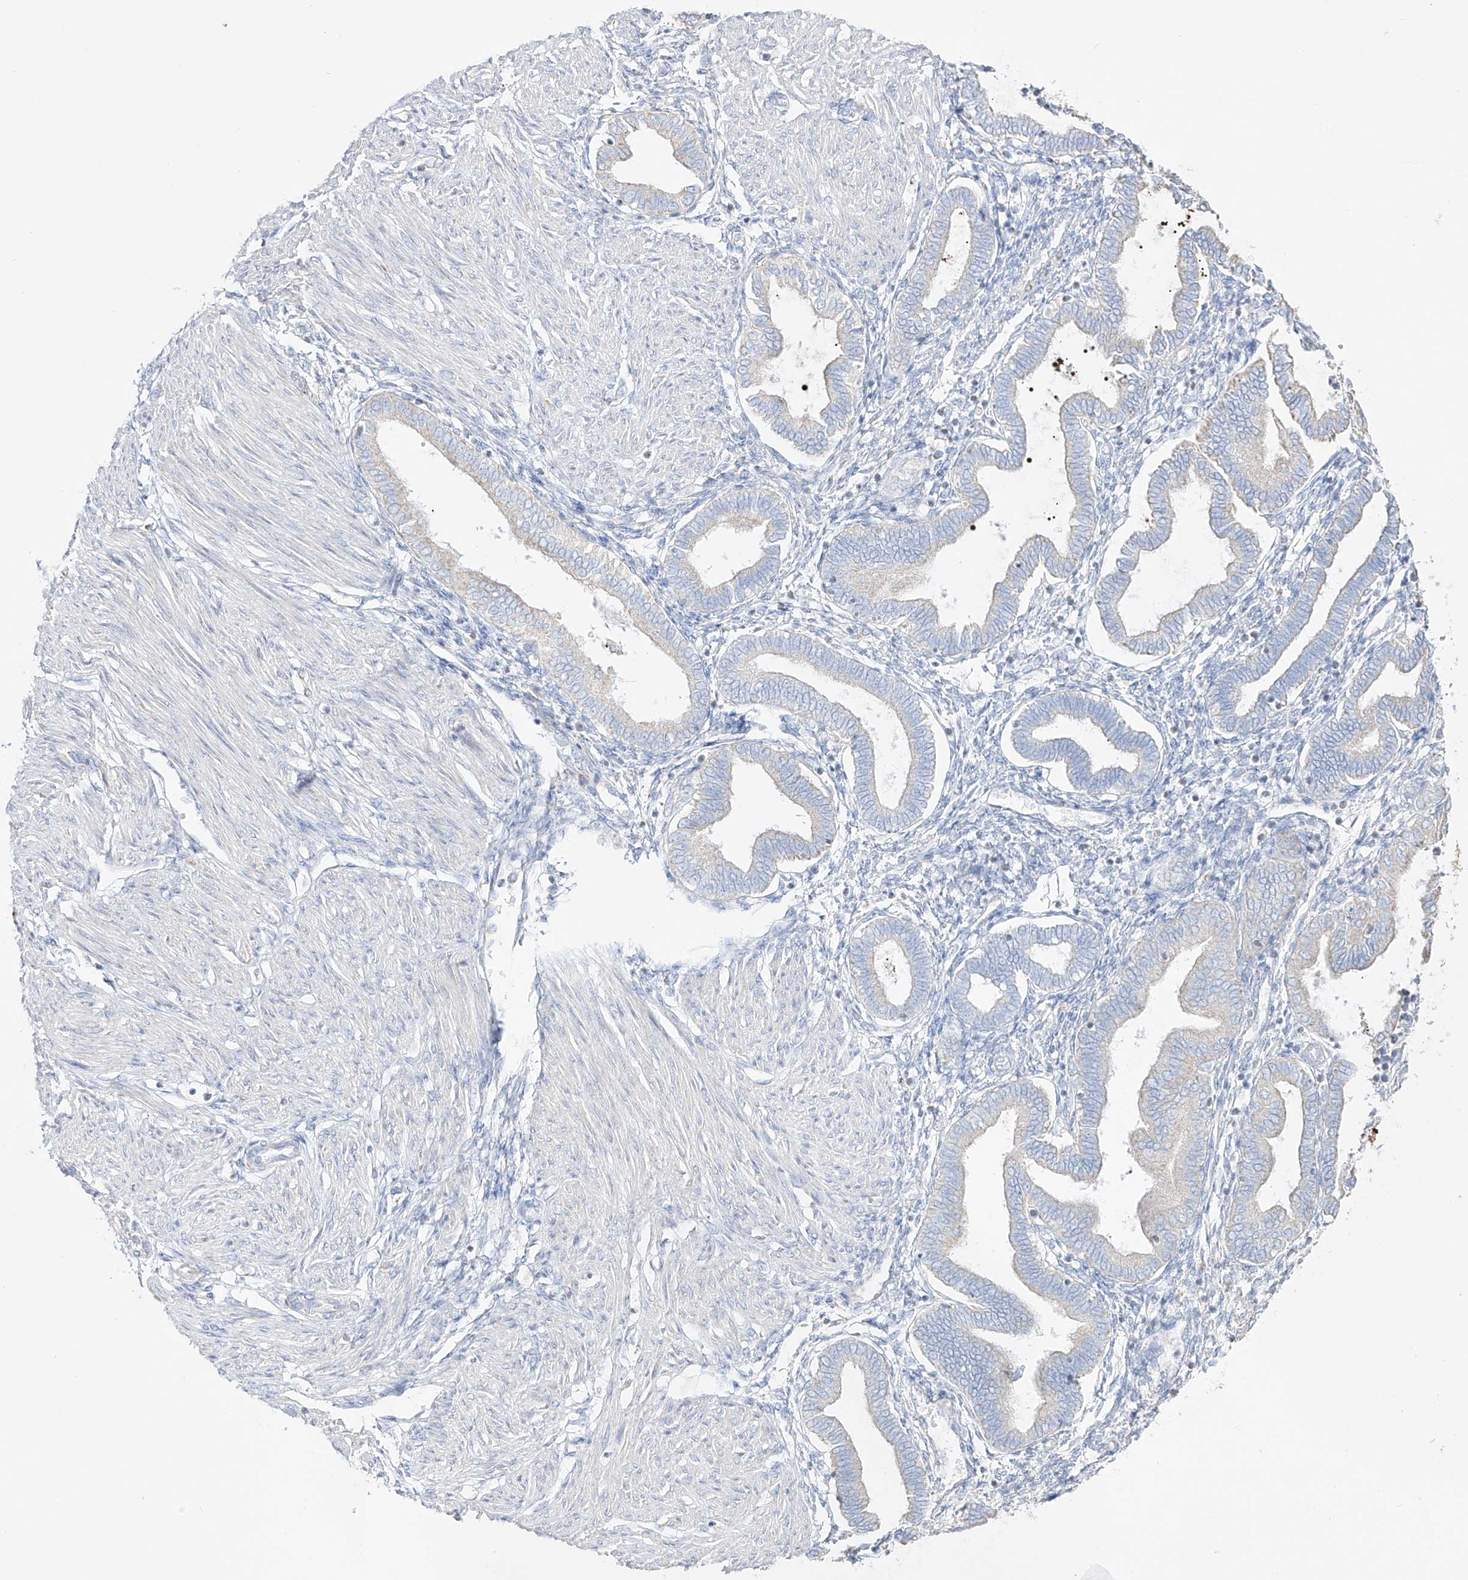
{"staining": {"intensity": "weak", "quantity": "<25%", "location": "cytoplasmic/membranous"}, "tissue": "endometrium", "cell_type": "Cells in endometrial stroma", "image_type": "normal", "snomed": [{"axis": "morphology", "description": "Normal tissue, NOS"}, {"axis": "topography", "description": "Endometrium"}], "caption": "A high-resolution micrograph shows IHC staining of normal endometrium, which reveals no significant positivity in cells in endometrial stroma. (Stains: DAB (3,3'-diaminobenzidine) immunohistochemistry with hematoxylin counter stain, Microscopy: brightfield microscopy at high magnification).", "gene": "RCHY1", "patient": {"sex": "female", "age": 53}}